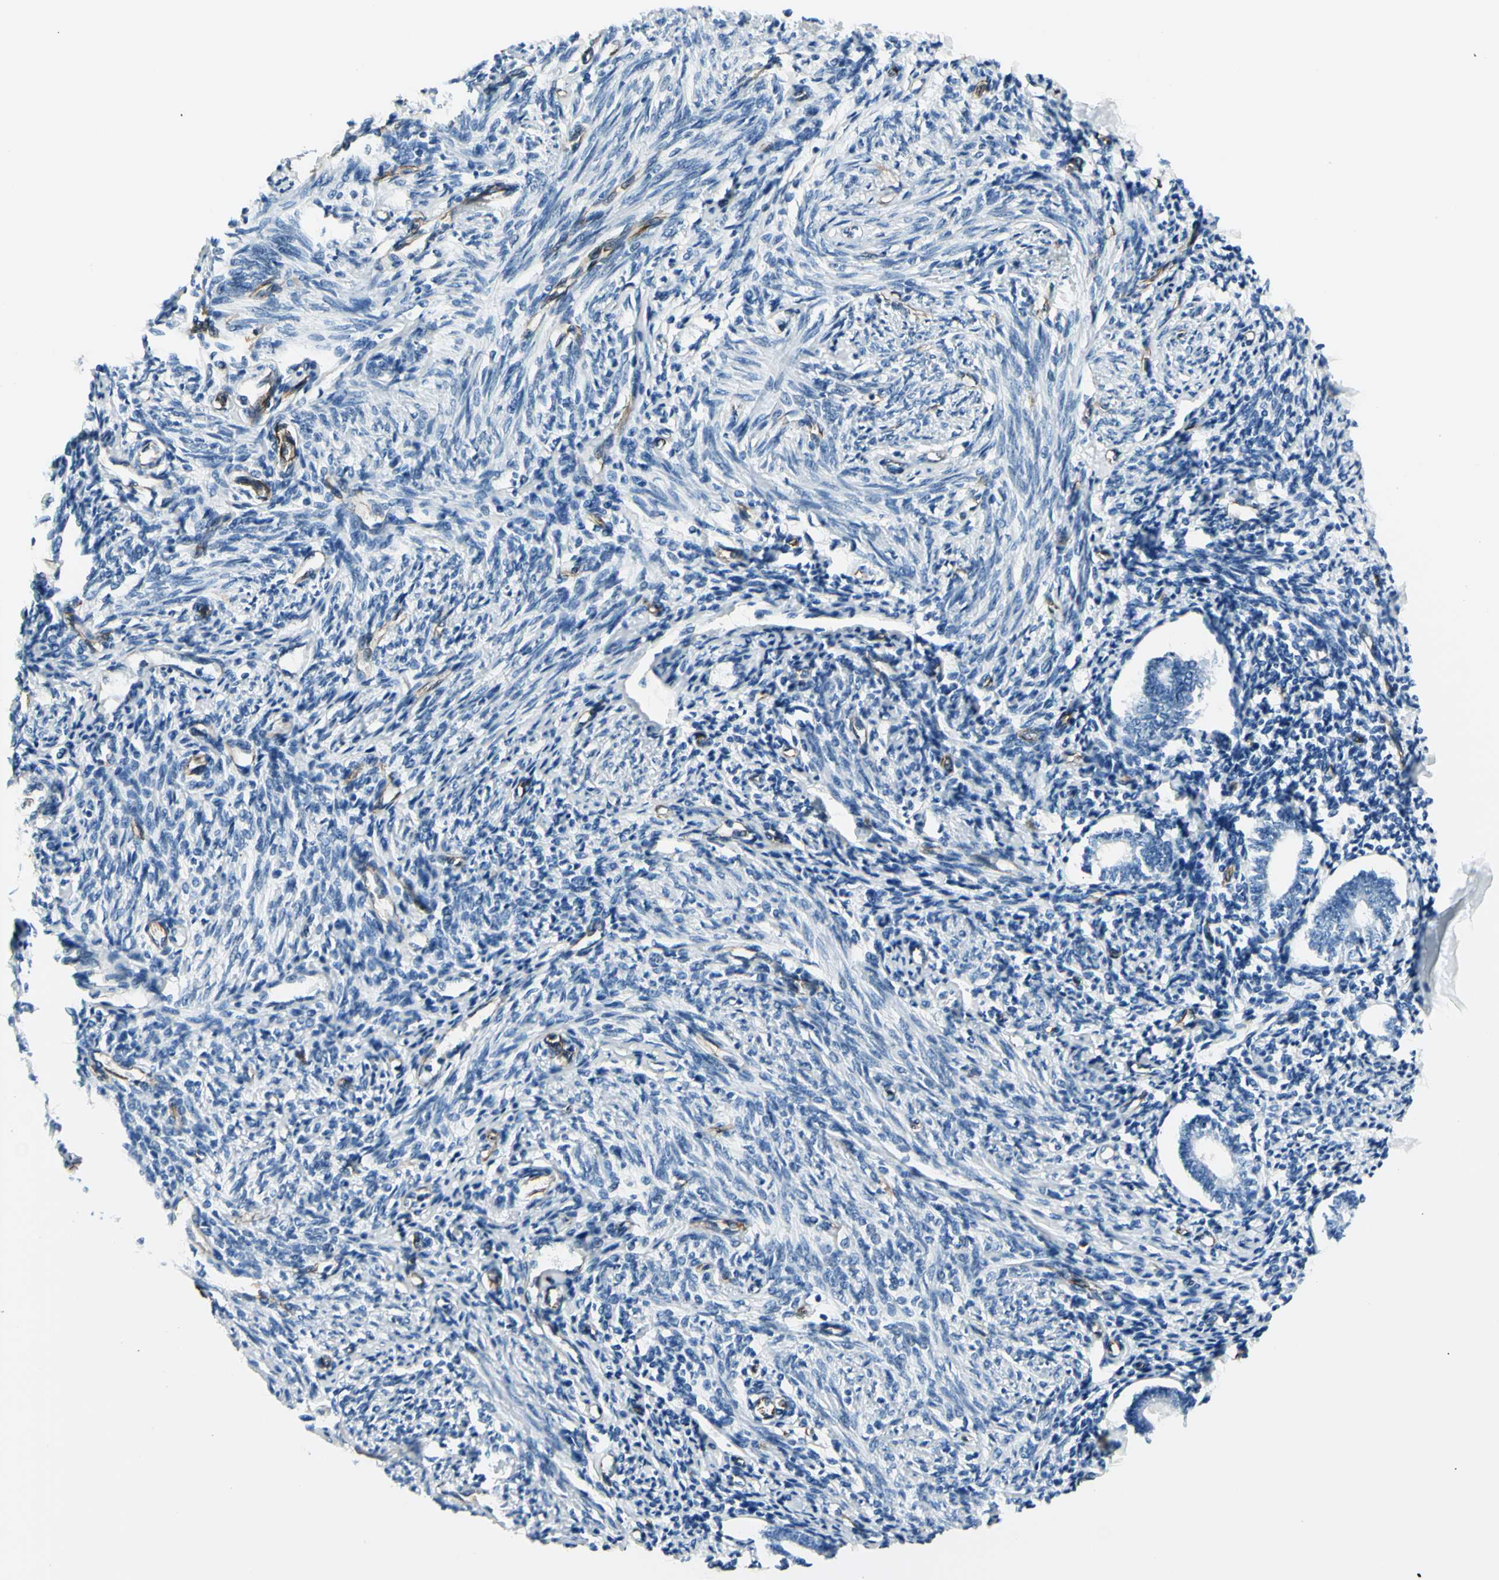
{"staining": {"intensity": "negative", "quantity": "none", "location": "none"}, "tissue": "endometrium", "cell_type": "Cells in endometrial stroma", "image_type": "normal", "snomed": [{"axis": "morphology", "description": "Normal tissue, NOS"}, {"axis": "topography", "description": "Endometrium"}], "caption": "This micrograph is of unremarkable endometrium stained with IHC to label a protein in brown with the nuclei are counter-stained blue. There is no positivity in cells in endometrial stroma.", "gene": "PTH2R", "patient": {"sex": "female", "age": 71}}